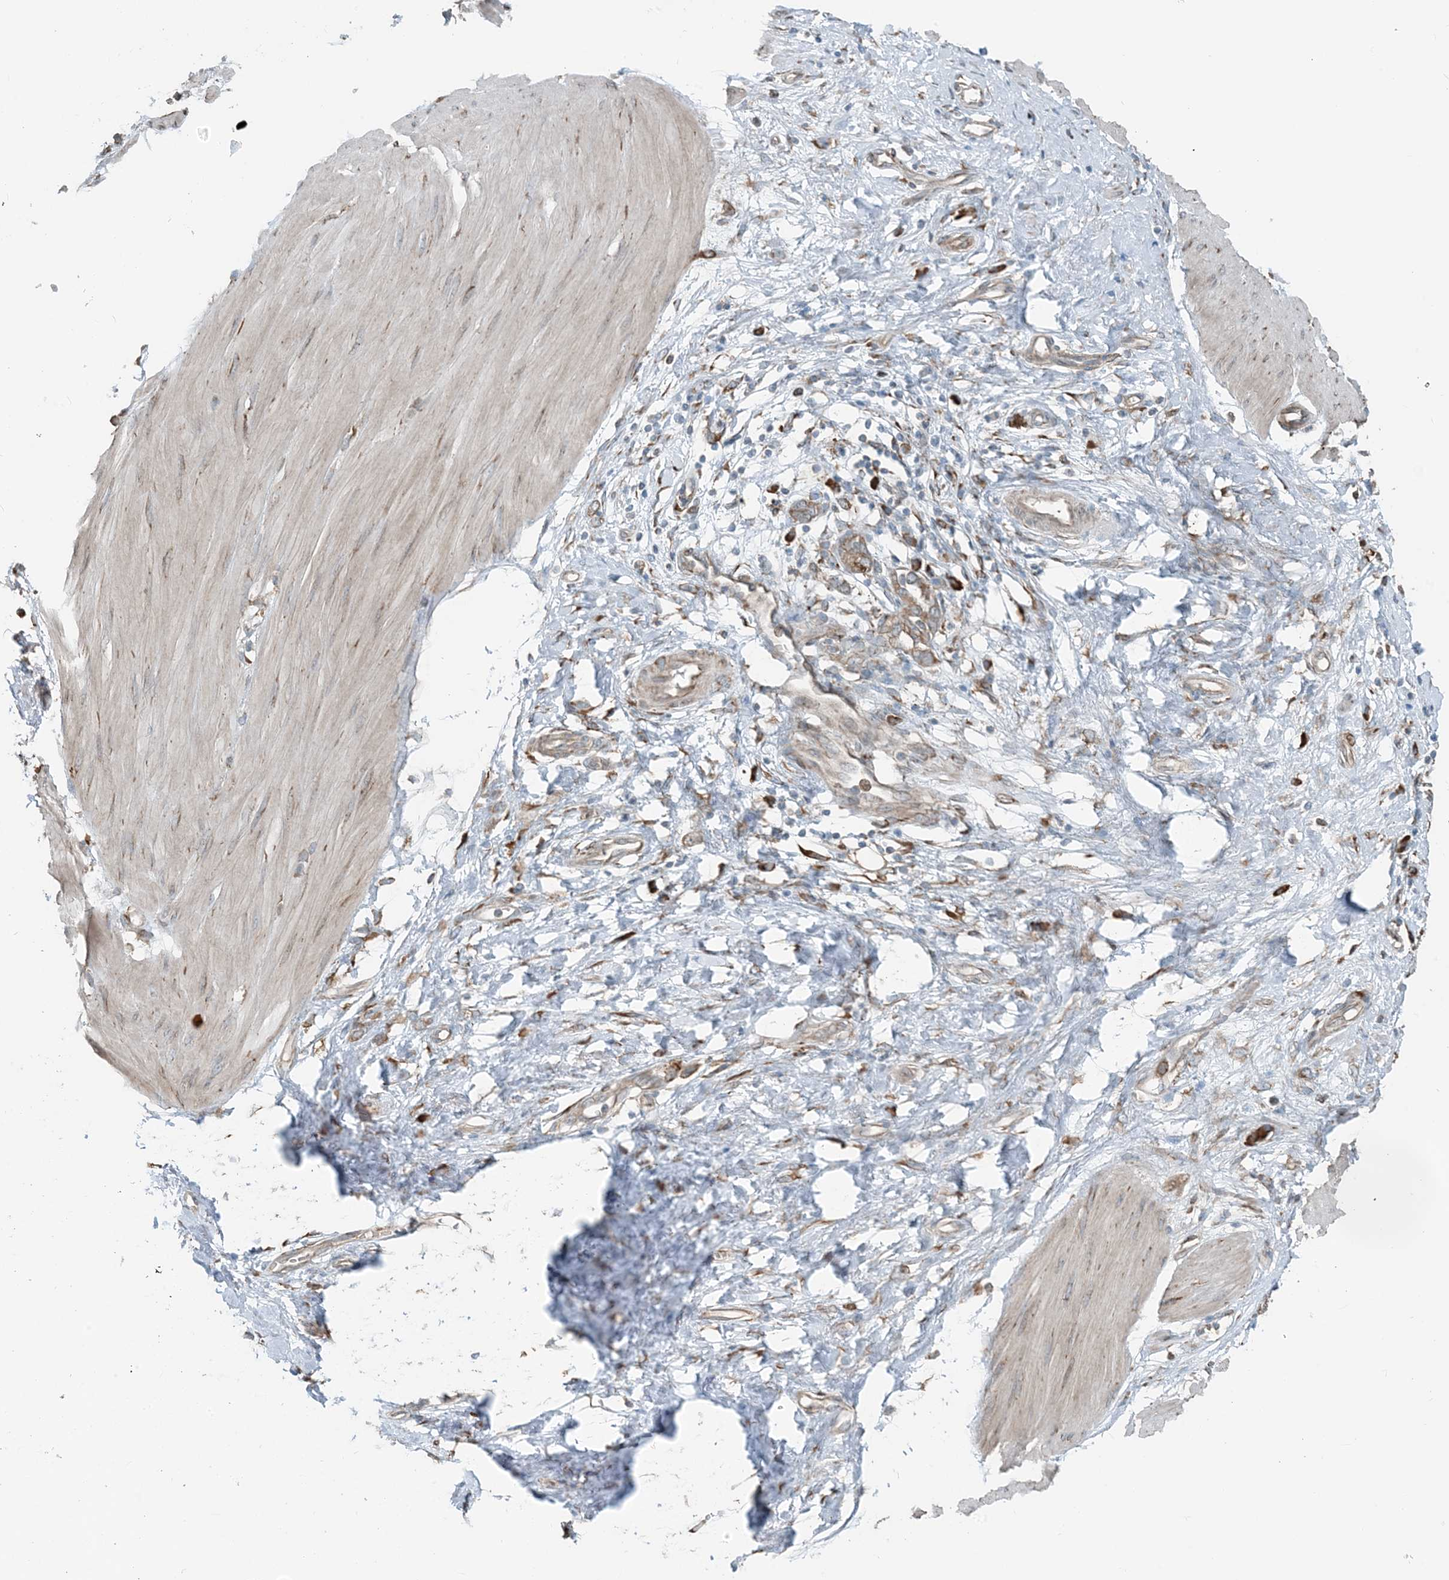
{"staining": {"intensity": "weak", "quantity": "25%-75%", "location": "cytoplasmic/membranous"}, "tissue": "stomach cancer", "cell_type": "Tumor cells", "image_type": "cancer", "snomed": [{"axis": "morphology", "description": "Adenocarcinoma, NOS"}, {"axis": "topography", "description": "Stomach"}], "caption": "A histopathology image showing weak cytoplasmic/membranous staining in approximately 25%-75% of tumor cells in stomach adenocarcinoma, as visualized by brown immunohistochemical staining.", "gene": "CERKL", "patient": {"sex": "female", "age": 76}}